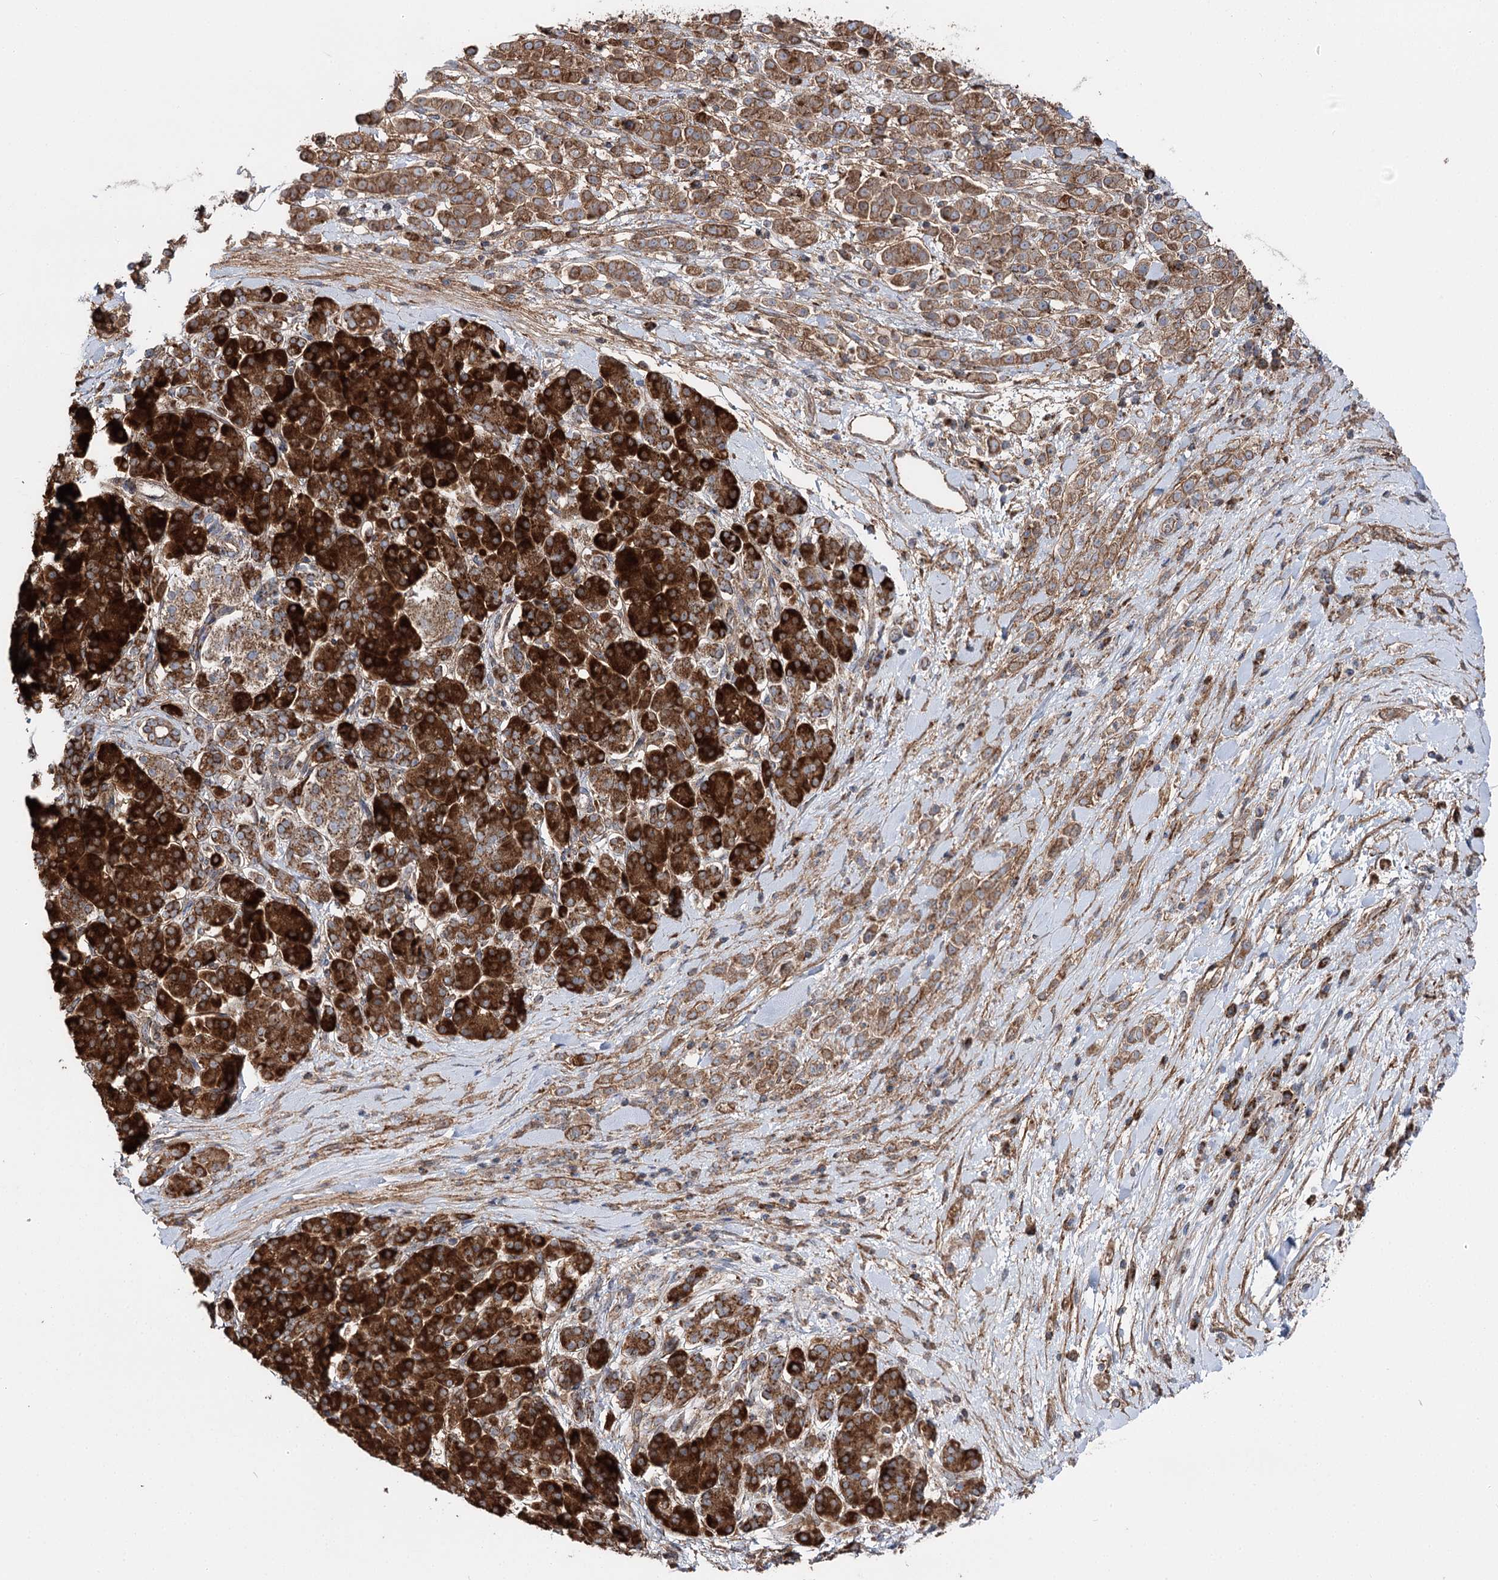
{"staining": {"intensity": "moderate", "quantity": ">75%", "location": "cytoplasmic/membranous"}, "tissue": "pancreatic cancer", "cell_type": "Tumor cells", "image_type": "cancer", "snomed": [{"axis": "morphology", "description": "Normal tissue, NOS"}, {"axis": "morphology", "description": "Adenocarcinoma, NOS"}, {"axis": "topography", "description": "Pancreas"}], "caption": "Adenocarcinoma (pancreatic) tissue demonstrates moderate cytoplasmic/membranous expression in approximately >75% of tumor cells, visualized by immunohistochemistry.", "gene": "MSANTD2", "patient": {"sex": "female", "age": 64}}